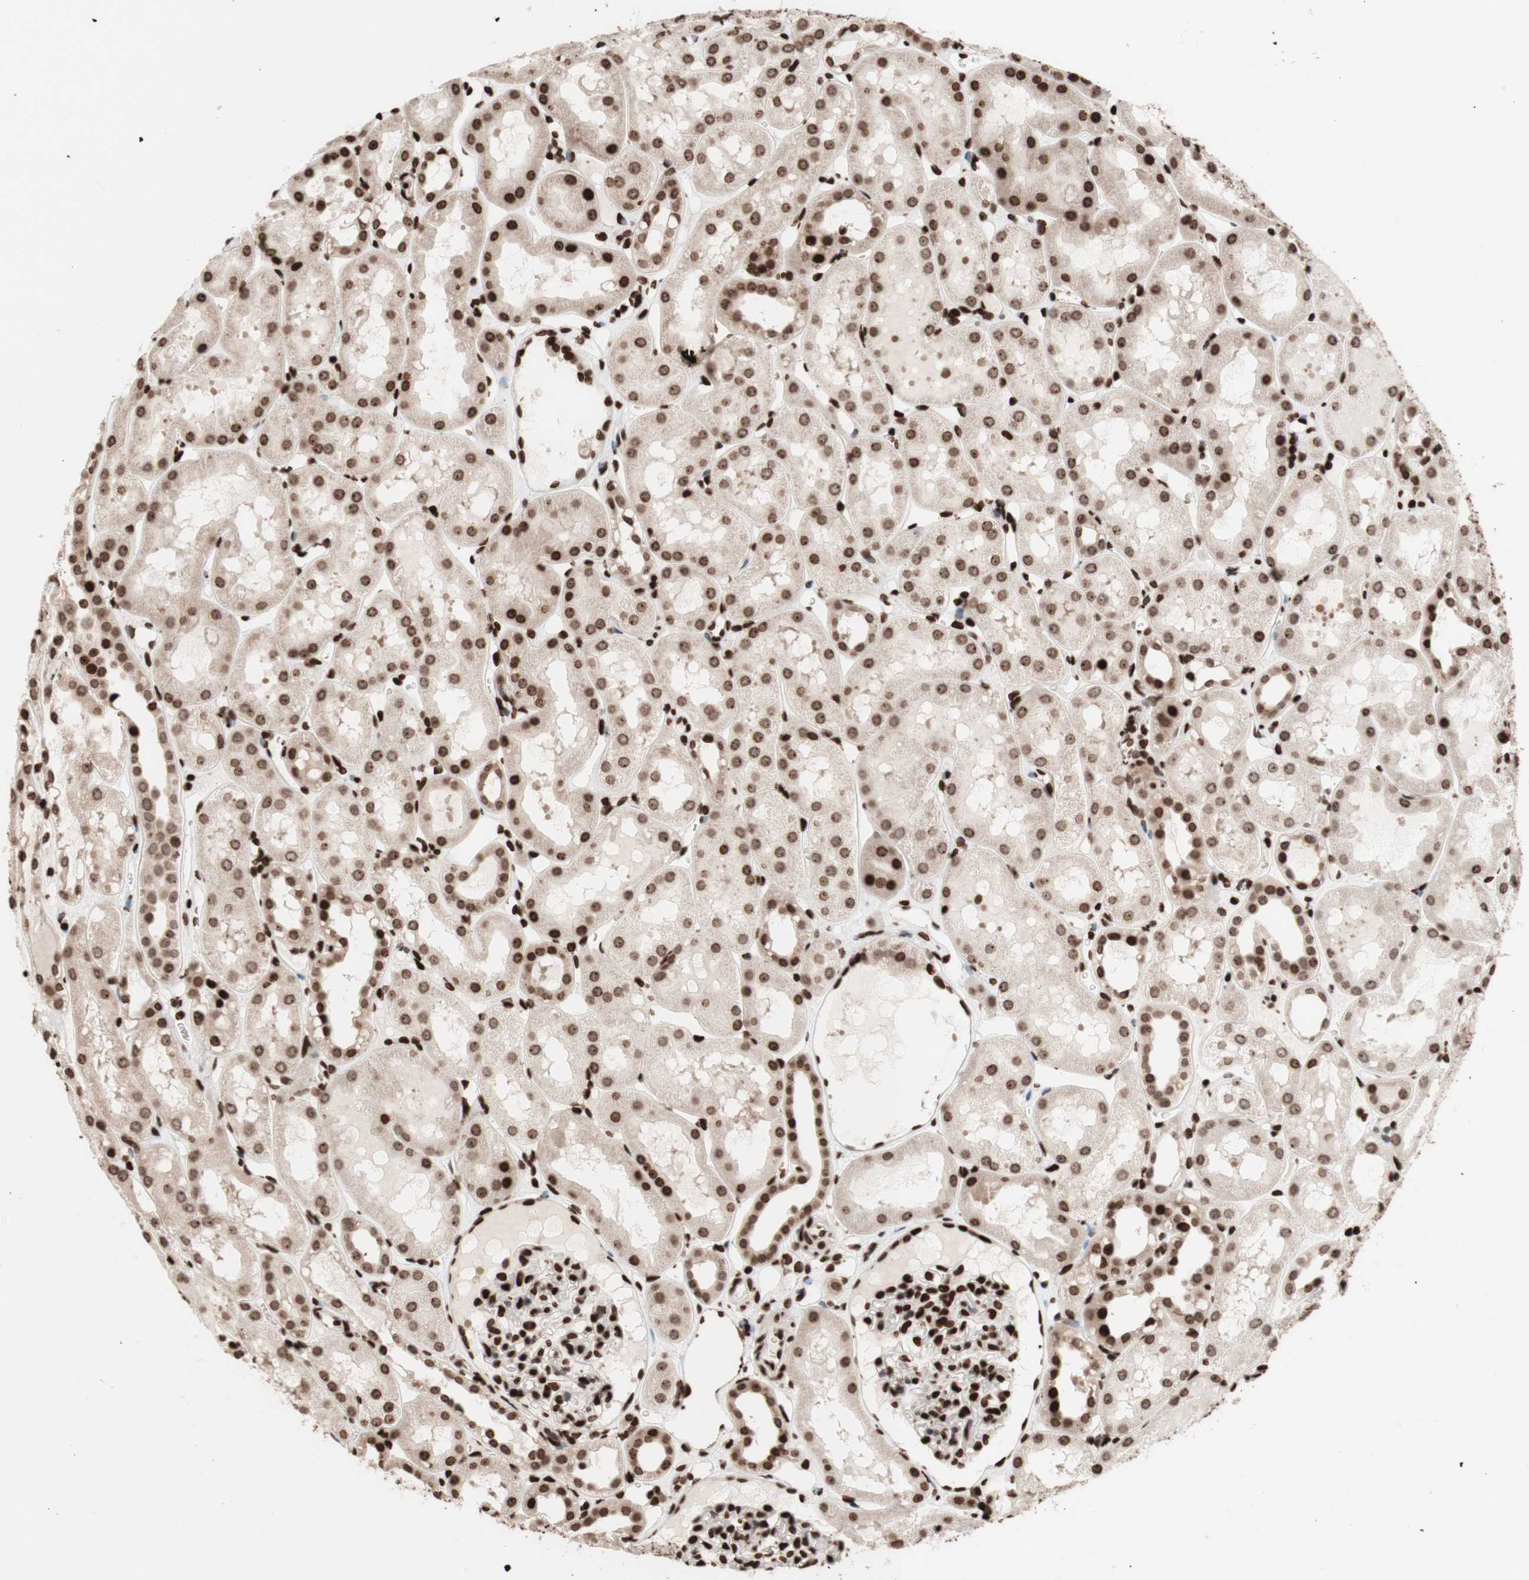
{"staining": {"intensity": "strong", "quantity": ">75%", "location": "nuclear"}, "tissue": "kidney", "cell_type": "Cells in glomeruli", "image_type": "normal", "snomed": [{"axis": "morphology", "description": "Normal tissue, NOS"}, {"axis": "topography", "description": "Kidney"}, {"axis": "topography", "description": "Urinary bladder"}], "caption": "Cells in glomeruli reveal high levels of strong nuclear expression in about >75% of cells in normal human kidney. Using DAB (brown) and hematoxylin (blue) stains, captured at high magnification using brightfield microscopy.", "gene": "NCAPD2", "patient": {"sex": "male", "age": 16}}